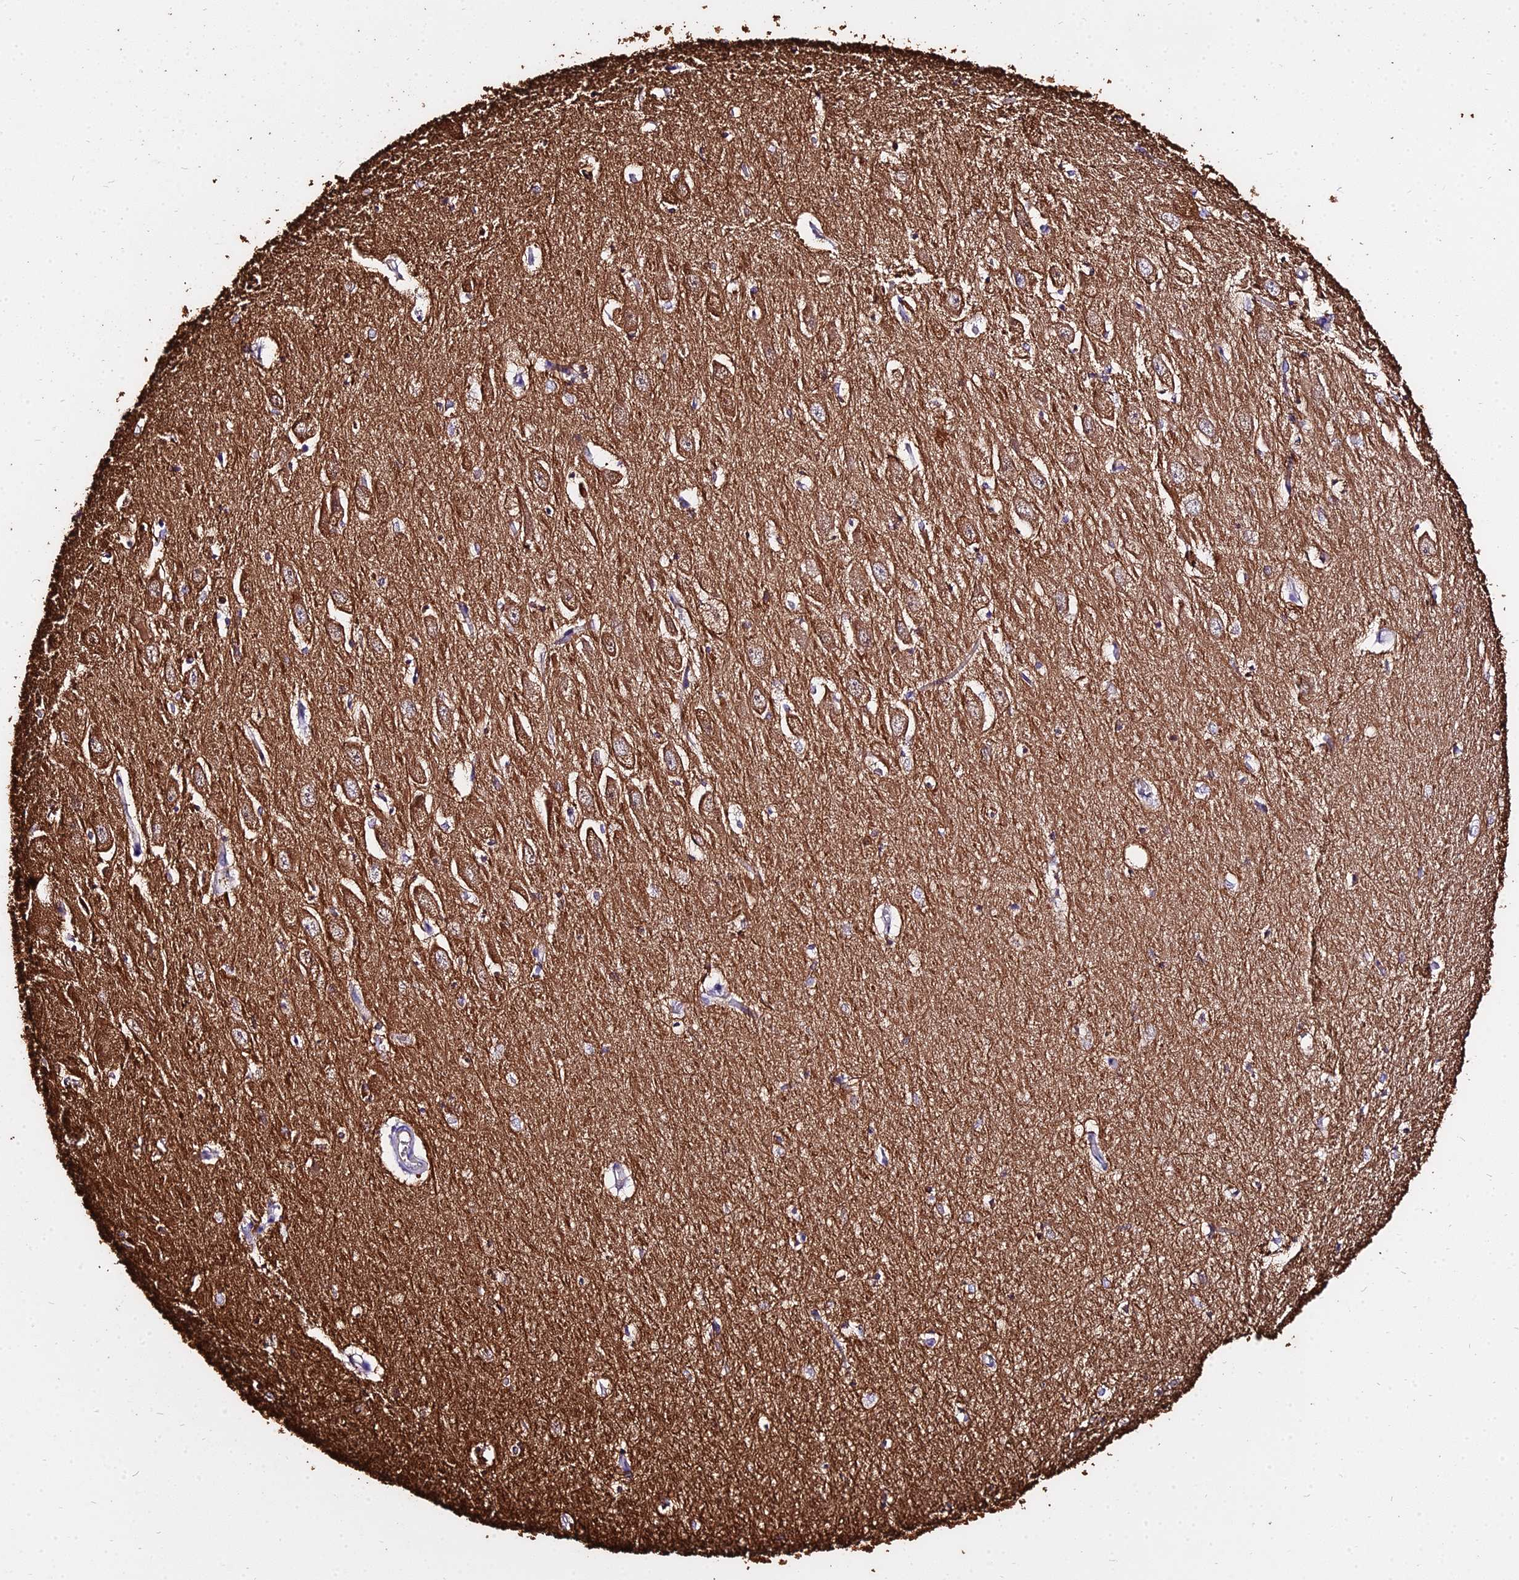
{"staining": {"intensity": "moderate", "quantity": ">75%", "location": "cytoplasmic/membranous"}, "tissue": "hippocampus", "cell_type": "Glial cells", "image_type": "normal", "snomed": [{"axis": "morphology", "description": "Normal tissue, NOS"}, {"axis": "topography", "description": "Hippocampus"}], "caption": "High-power microscopy captured an immunohistochemistry (IHC) photomicrograph of unremarkable hippocampus, revealing moderate cytoplasmic/membranous staining in about >75% of glial cells. (DAB (3,3'-diaminobenzidine) IHC with brightfield microscopy, high magnification).", "gene": "TUBA1A", "patient": {"sex": "female", "age": 64}}